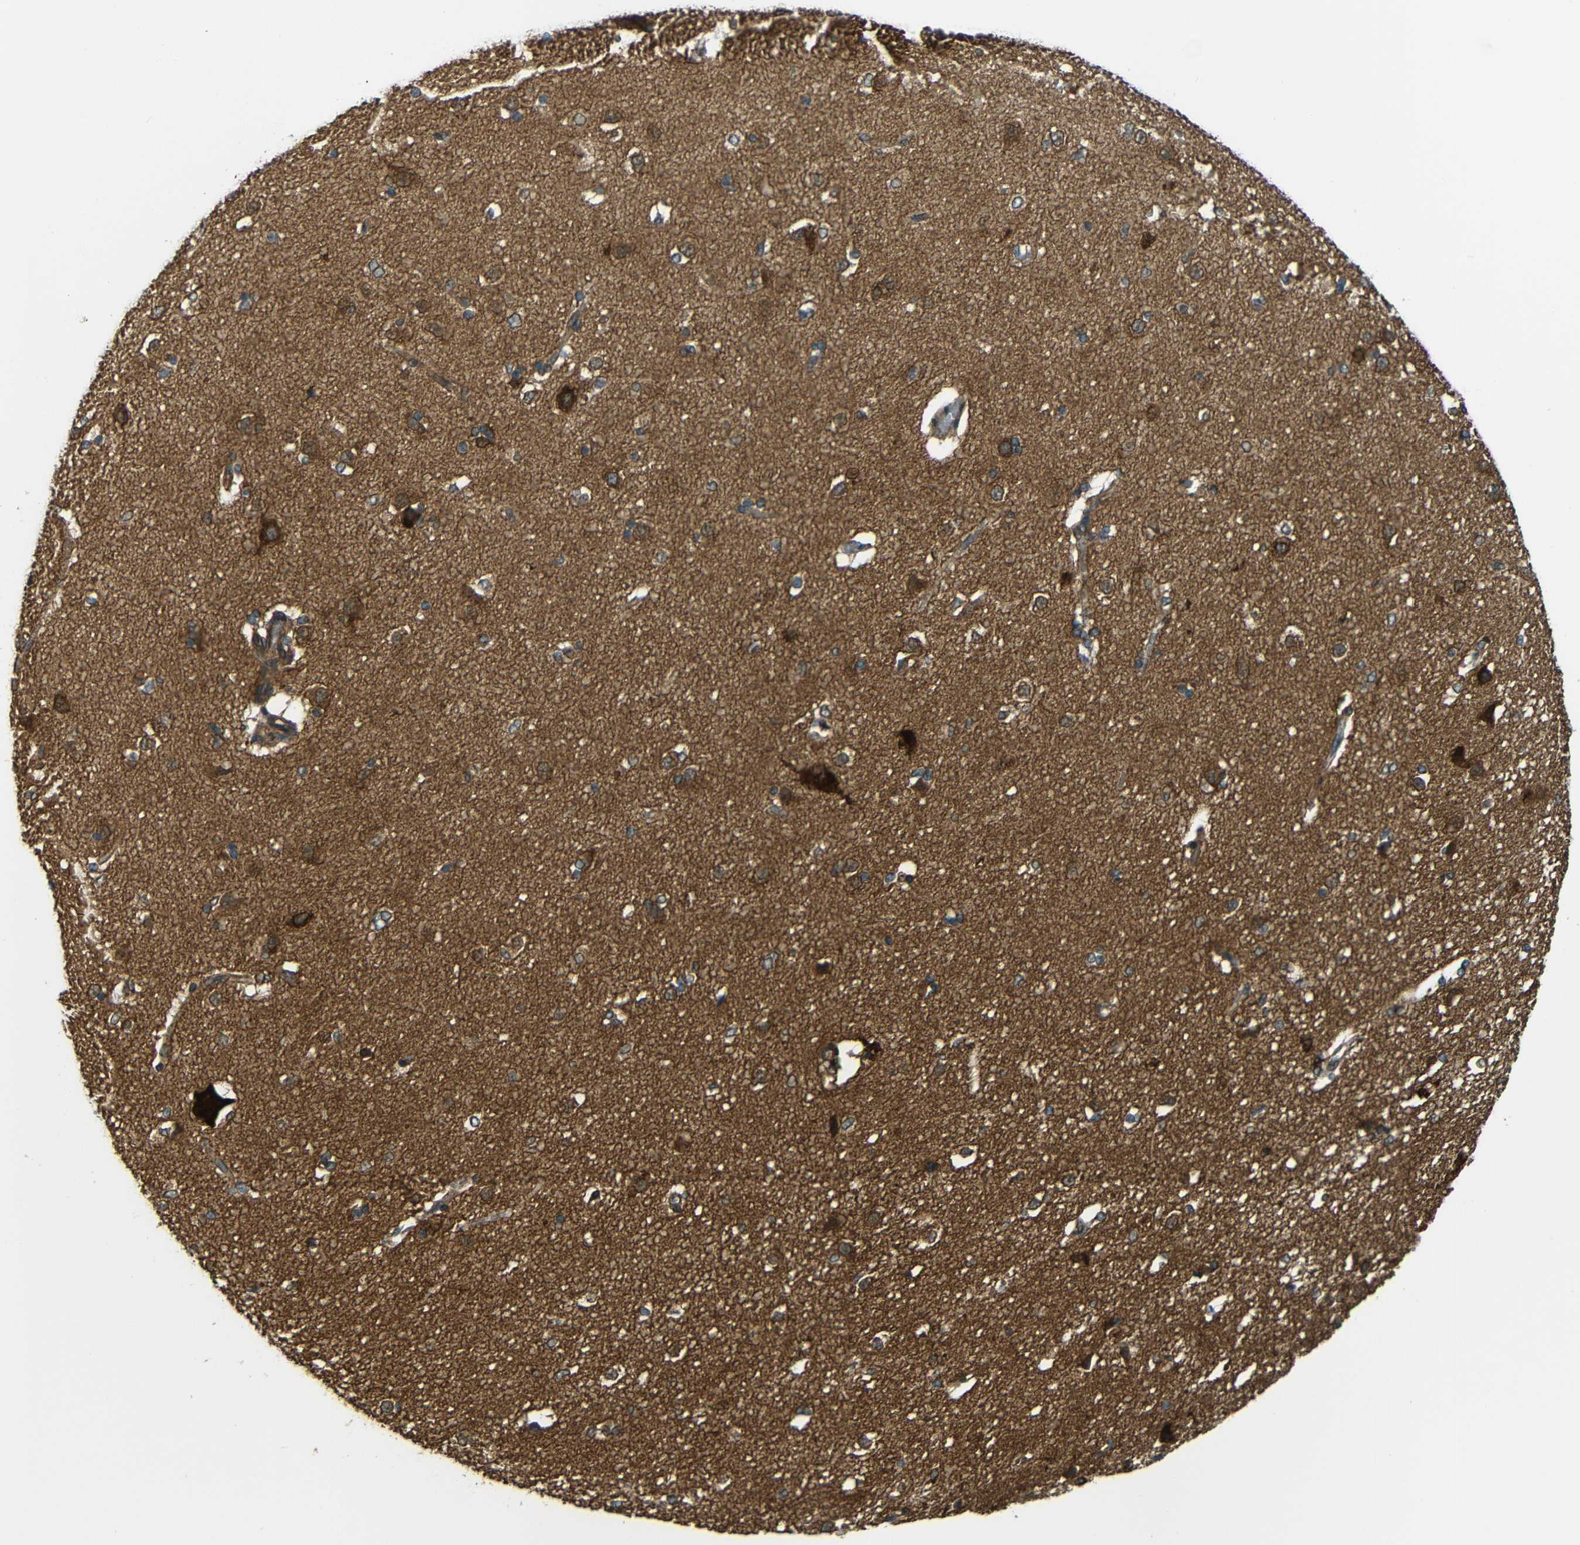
{"staining": {"intensity": "strong", "quantity": "<25%", "location": "cytoplasmic/membranous"}, "tissue": "caudate", "cell_type": "Glial cells", "image_type": "normal", "snomed": [{"axis": "morphology", "description": "Normal tissue, NOS"}, {"axis": "topography", "description": "Lateral ventricle wall"}], "caption": "Protein expression analysis of benign caudate reveals strong cytoplasmic/membranous staining in about <25% of glial cells. Nuclei are stained in blue.", "gene": "VAPB", "patient": {"sex": "female", "age": 19}}